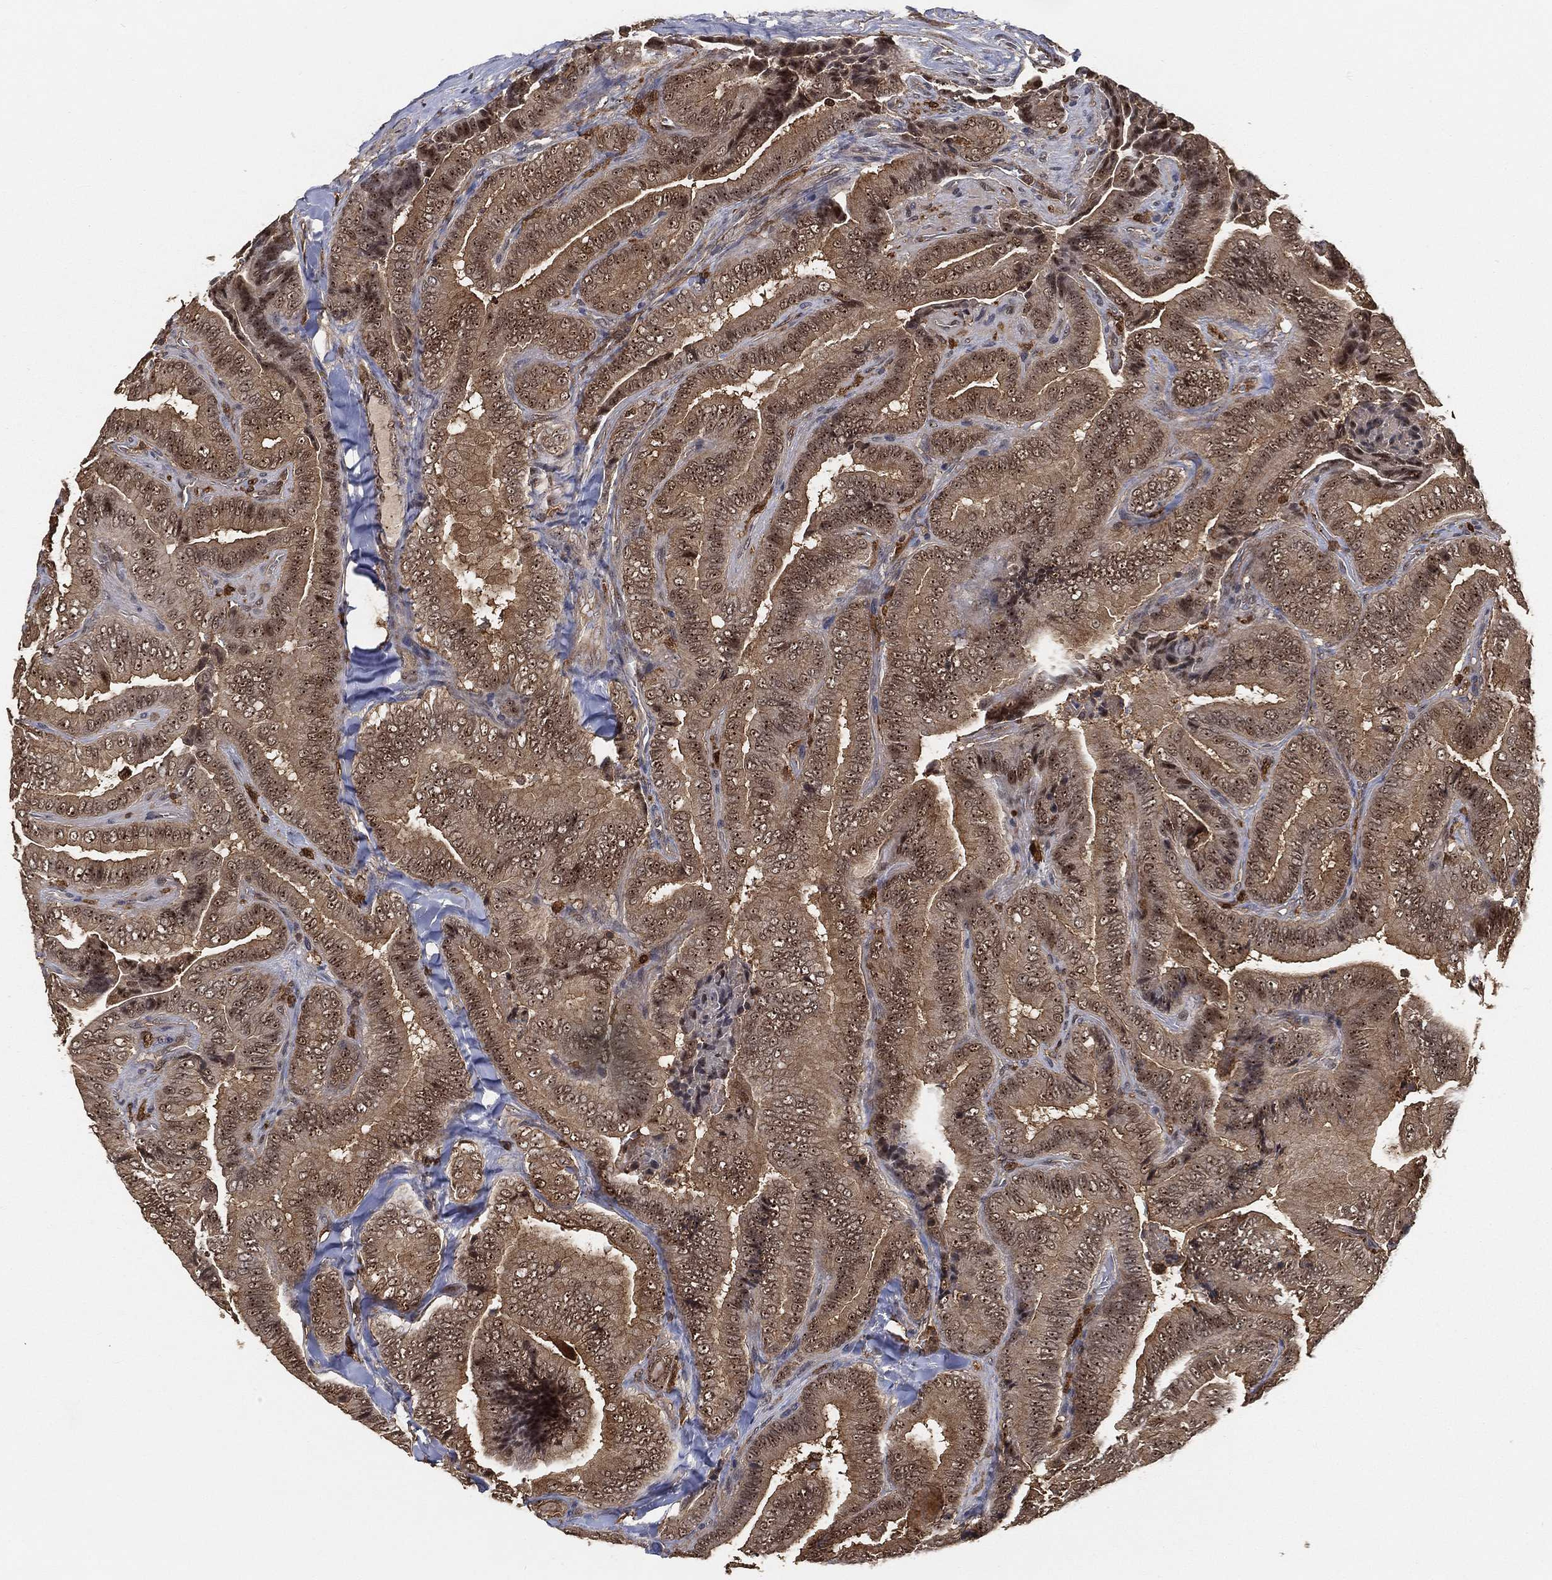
{"staining": {"intensity": "moderate", "quantity": ">75%", "location": "cytoplasmic/membranous,nuclear"}, "tissue": "thyroid cancer", "cell_type": "Tumor cells", "image_type": "cancer", "snomed": [{"axis": "morphology", "description": "Papillary adenocarcinoma, NOS"}, {"axis": "topography", "description": "Thyroid gland"}], "caption": "IHC of human papillary adenocarcinoma (thyroid) exhibits medium levels of moderate cytoplasmic/membranous and nuclear expression in about >75% of tumor cells. The protein is shown in brown color, while the nuclei are stained blue.", "gene": "CRYL1", "patient": {"sex": "male", "age": 61}}